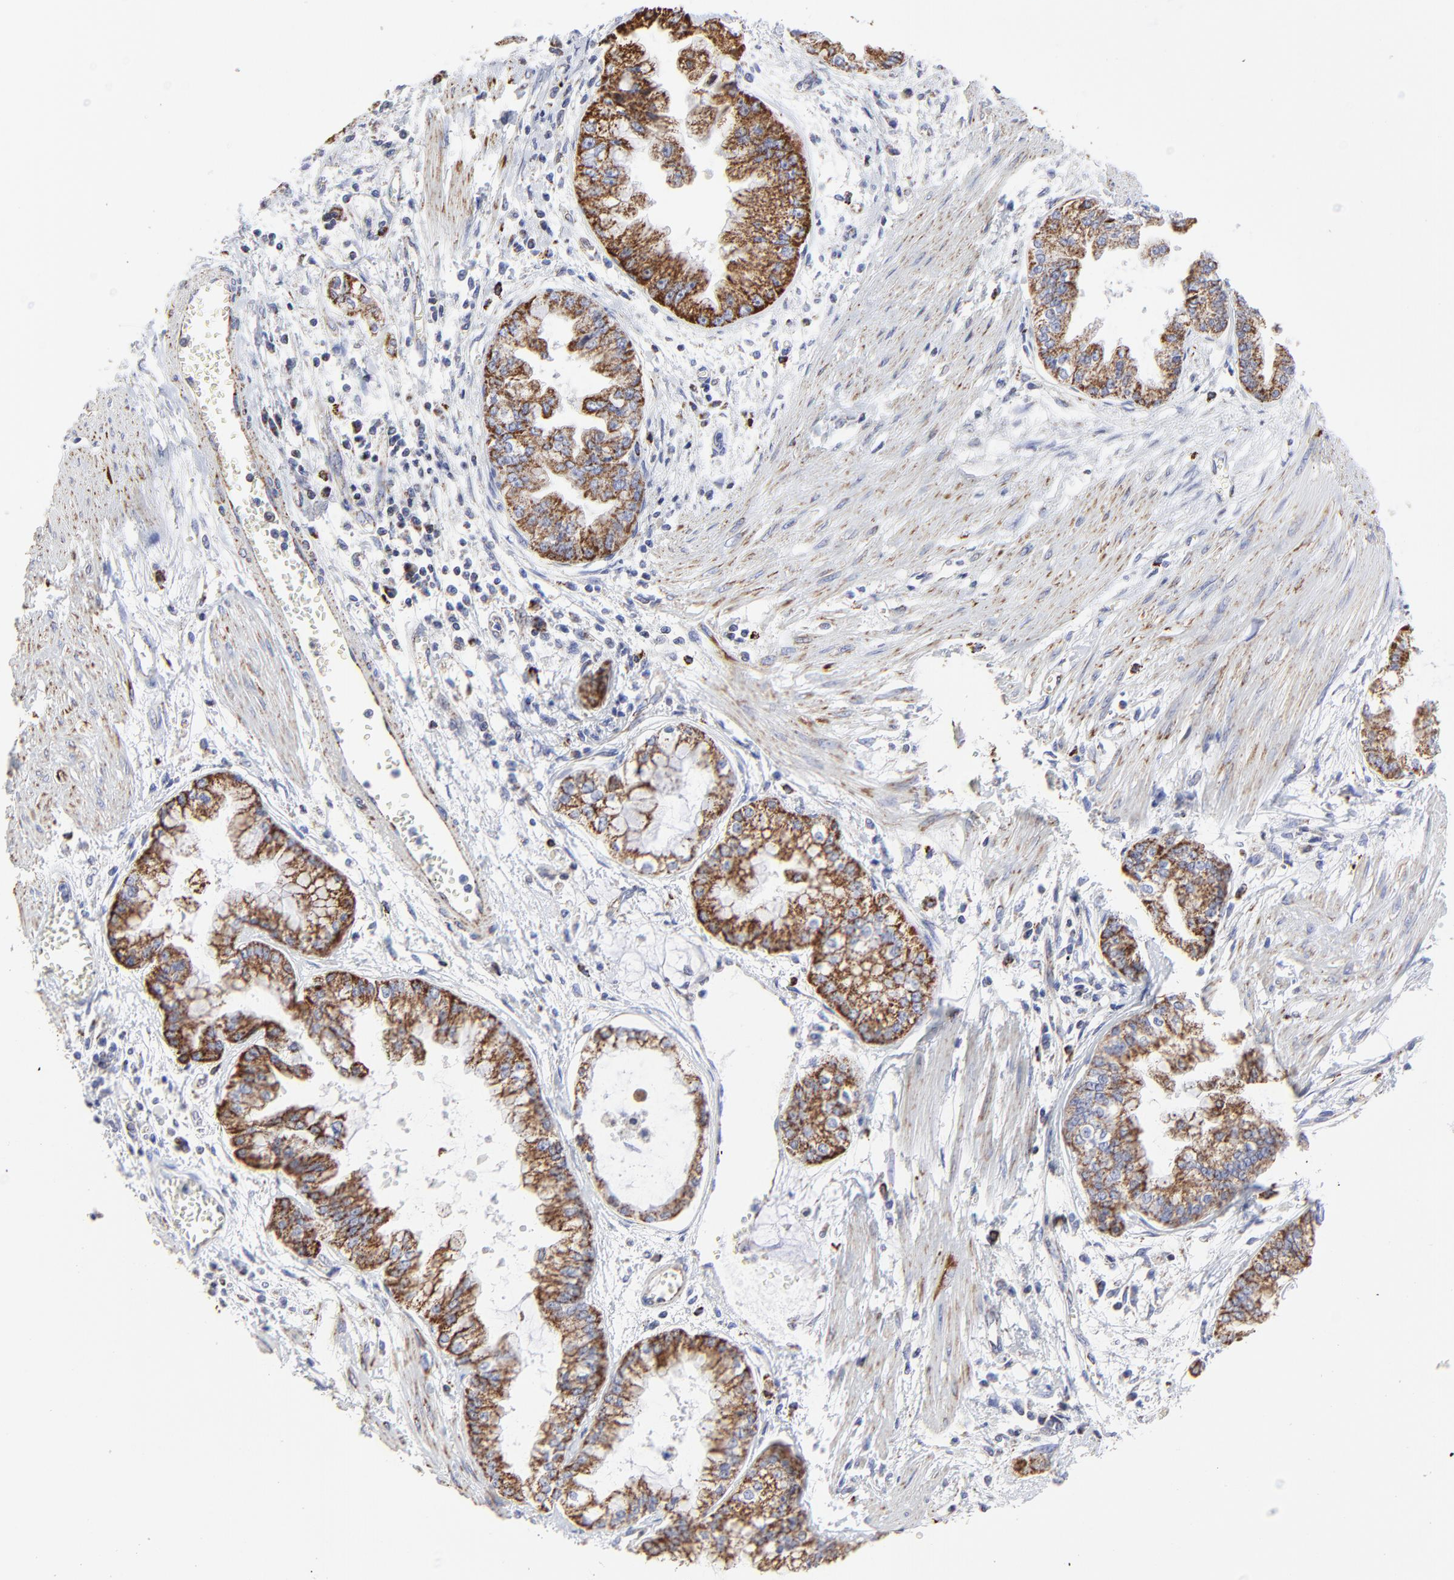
{"staining": {"intensity": "moderate", "quantity": ">75%", "location": "cytoplasmic/membranous"}, "tissue": "liver cancer", "cell_type": "Tumor cells", "image_type": "cancer", "snomed": [{"axis": "morphology", "description": "Cholangiocarcinoma"}, {"axis": "topography", "description": "Liver"}], "caption": "Immunohistochemistry staining of cholangiocarcinoma (liver), which reveals medium levels of moderate cytoplasmic/membranous expression in approximately >75% of tumor cells indicating moderate cytoplasmic/membranous protein expression. The staining was performed using DAB (brown) for protein detection and nuclei were counterstained in hematoxylin (blue).", "gene": "PINK1", "patient": {"sex": "female", "age": 79}}